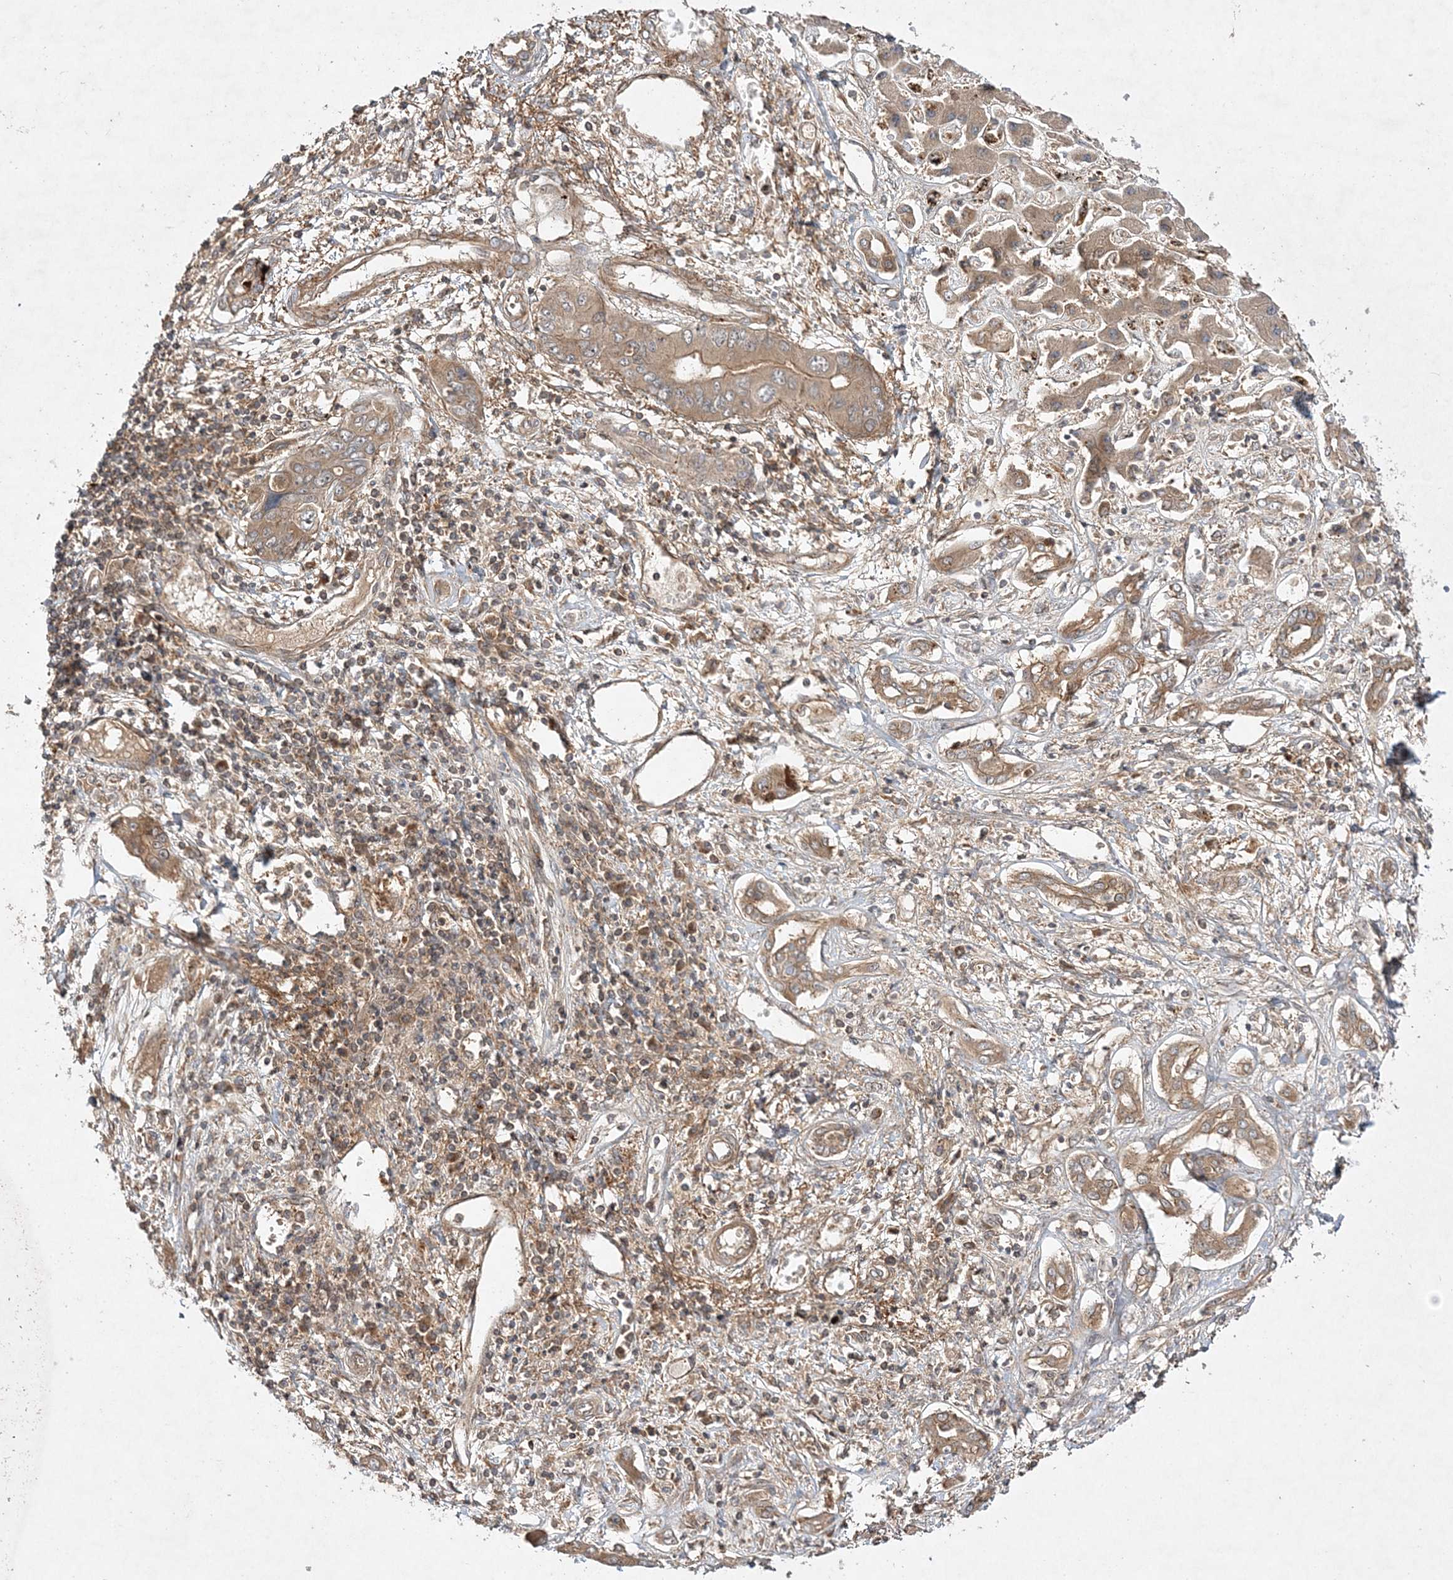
{"staining": {"intensity": "moderate", "quantity": ">75%", "location": "cytoplasmic/membranous"}, "tissue": "liver cancer", "cell_type": "Tumor cells", "image_type": "cancer", "snomed": [{"axis": "morphology", "description": "Cholangiocarcinoma"}, {"axis": "topography", "description": "Liver"}], "caption": "Liver cancer stained with DAB (3,3'-diaminobenzidine) IHC demonstrates medium levels of moderate cytoplasmic/membranous positivity in about >75% of tumor cells.", "gene": "TMEM9B", "patient": {"sex": "male", "age": 67}}